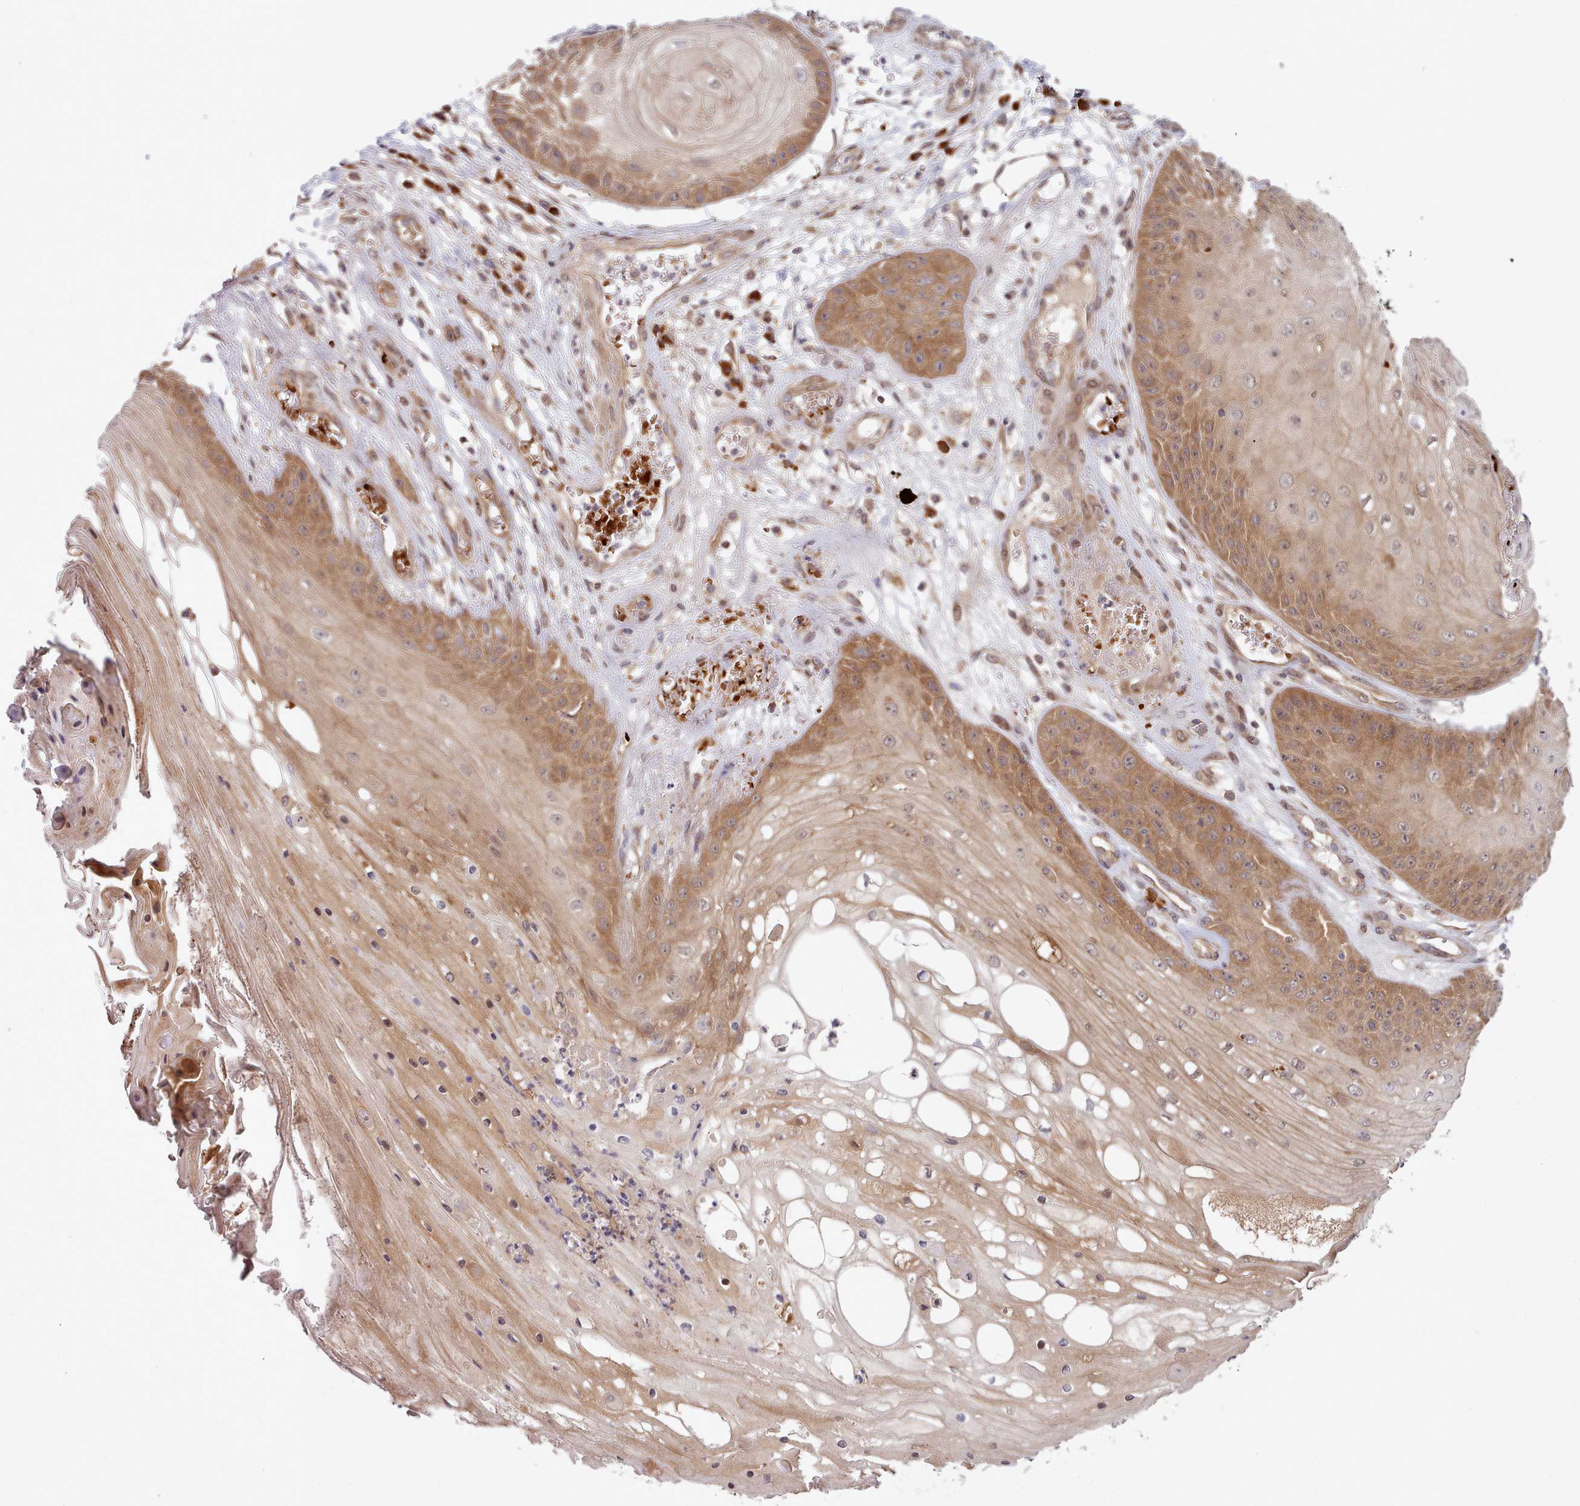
{"staining": {"intensity": "moderate", "quantity": ">75%", "location": "cytoplasmic/membranous,nuclear"}, "tissue": "skin cancer", "cell_type": "Tumor cells", "image_type": "cancer", "snomed": [{"axis": "morphology", "description": "Squamous cell carcinoma, NOS"}, {"axis": "topography", "description": "Skin"}], "caption": "Squamous cell carcinoma (skin) tissue shows moderate cytoplasmic/membranous and nuclear staining in about >75% of tumor cells The protein is shown in brown color, while the nuclei are stained blue.", "gene": "UBE2G1", "patient": {"sex": "male", "age": 70}}